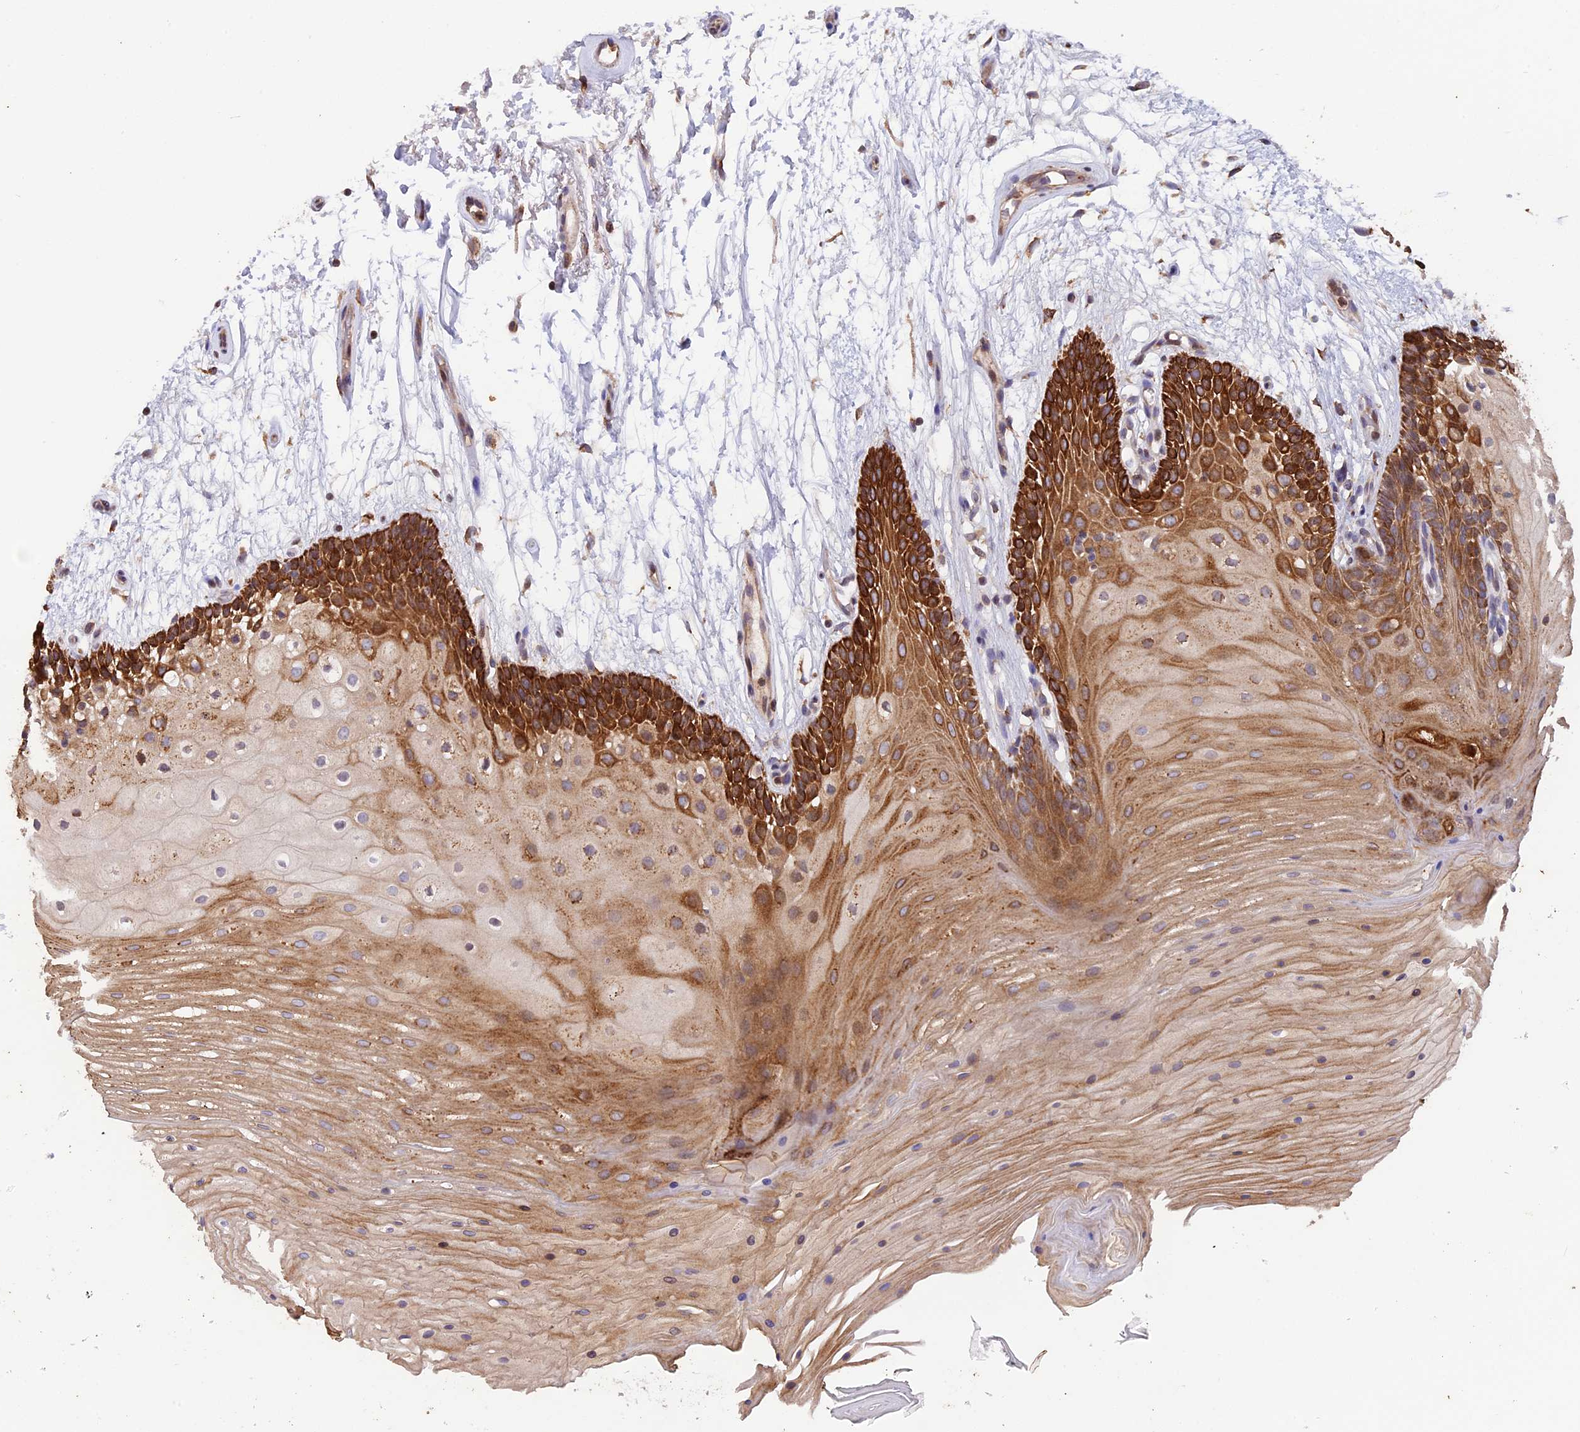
{"staining": {"intensity": "strong", "quantity": "25%-75%", "location": "cytoplasmic/membranous"}, "tissue": "oral mucosa", "cell_type": "Squamous epithelial cells", "image_type": "normal", "snomed": [{"axis": "morphology", "description": "Normal tissue, NOS"}, {"axis": "topography", "description": "Oral tissue"}], "caption": "Protein expression analysis of unremarkable human oral mucosa reveals strong cytoplasmic/membranous positivity in approximately 25%-75% of squamous epithelial cells. (Brightfield microscopy of DAB IHC at high magnification).", "gene": "DMRTA2", "patient": {"sex": "female", "age": 80}}